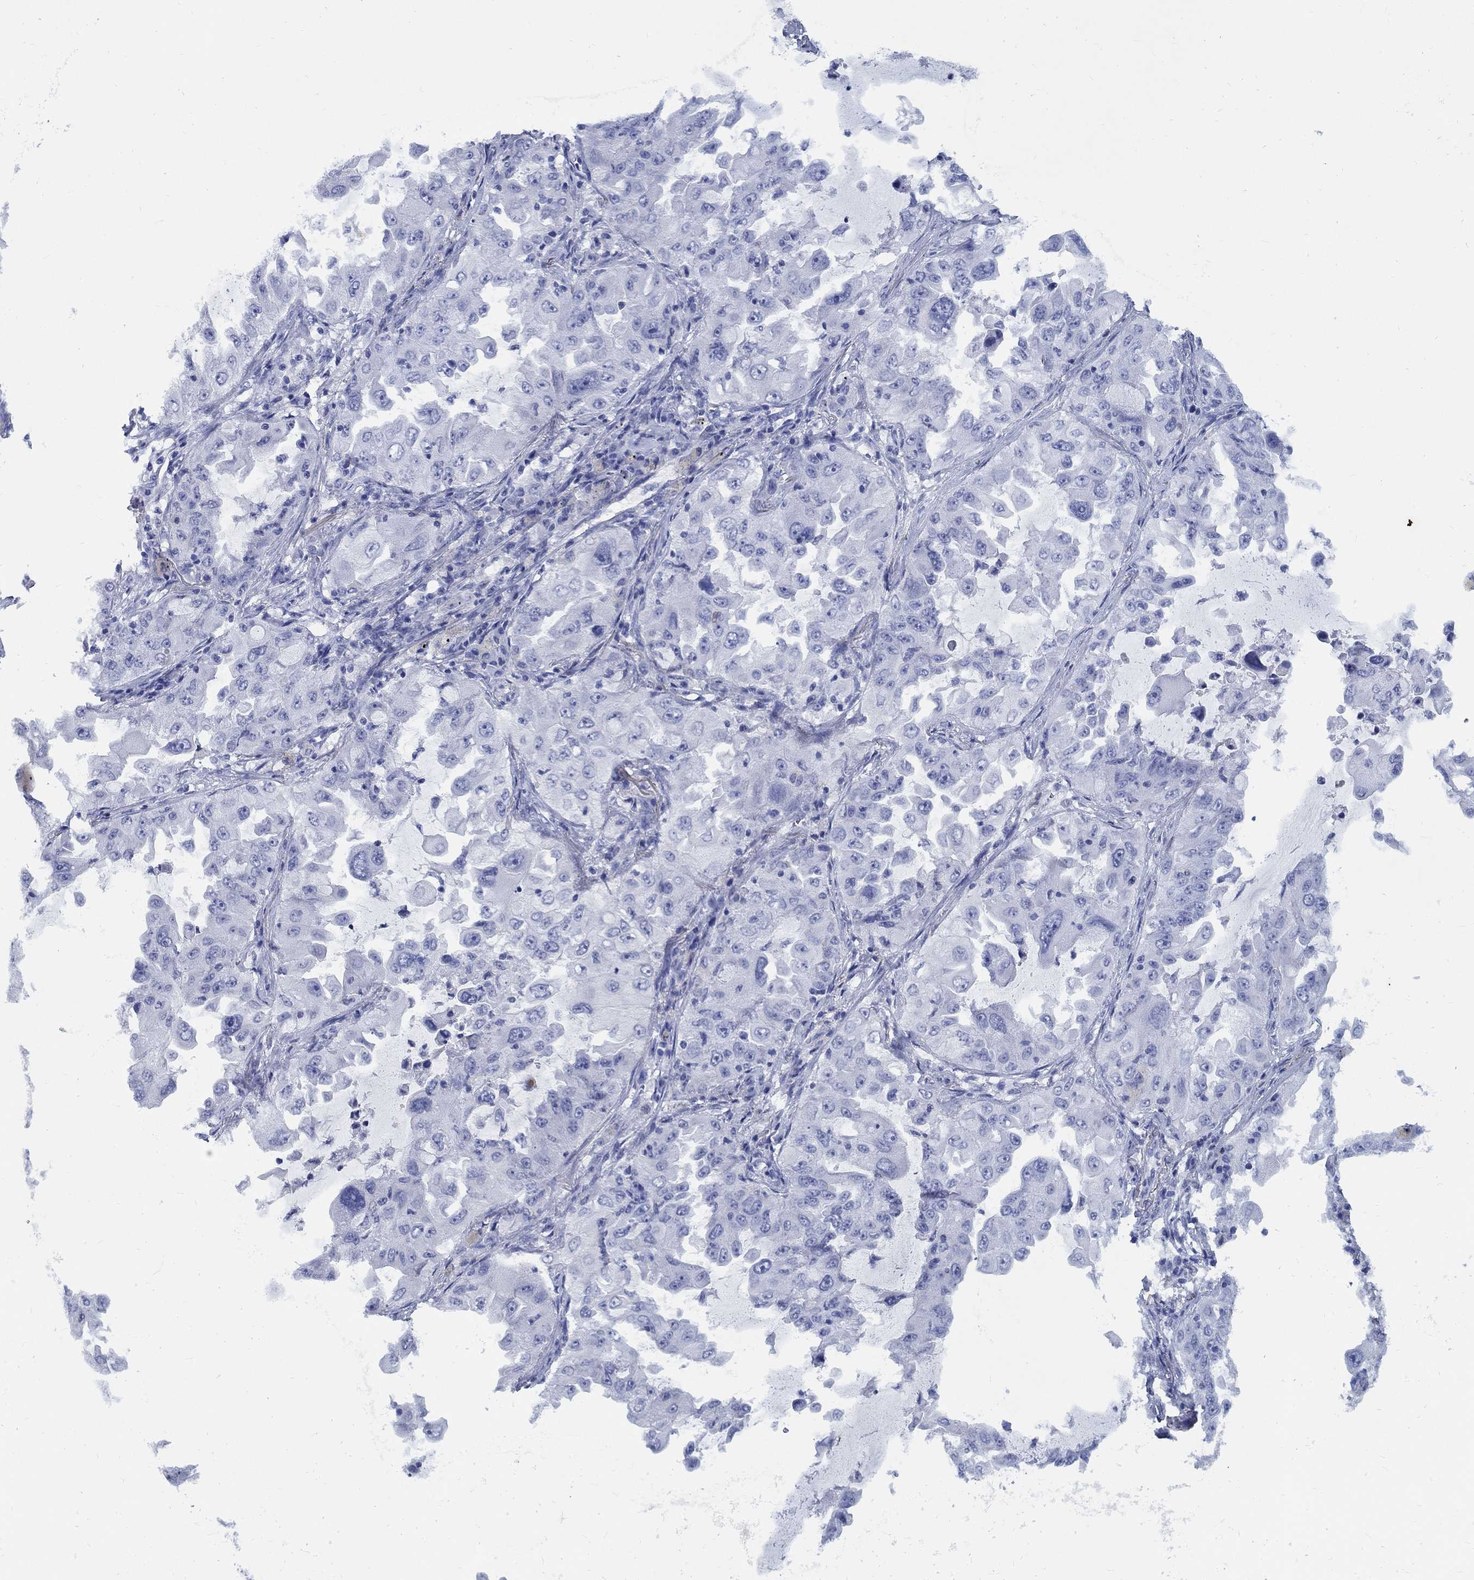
{"staining": {"intensity": "negative", "quantity": "none", "location": "none"}, "tissue": "lung cancer", "cell_type": "Tumor cells", "image_type": "cancer", "snomed": [{"axis": "morphology", "description": "Adenocarcinoma, NOS"}, {"axis": "topography", "description": "Lung"}], "caption": "Tumor cells show no significant expression in lung cancer.", "gene": "FBXO2", "patient": {"sex": "female", "age": 61}}